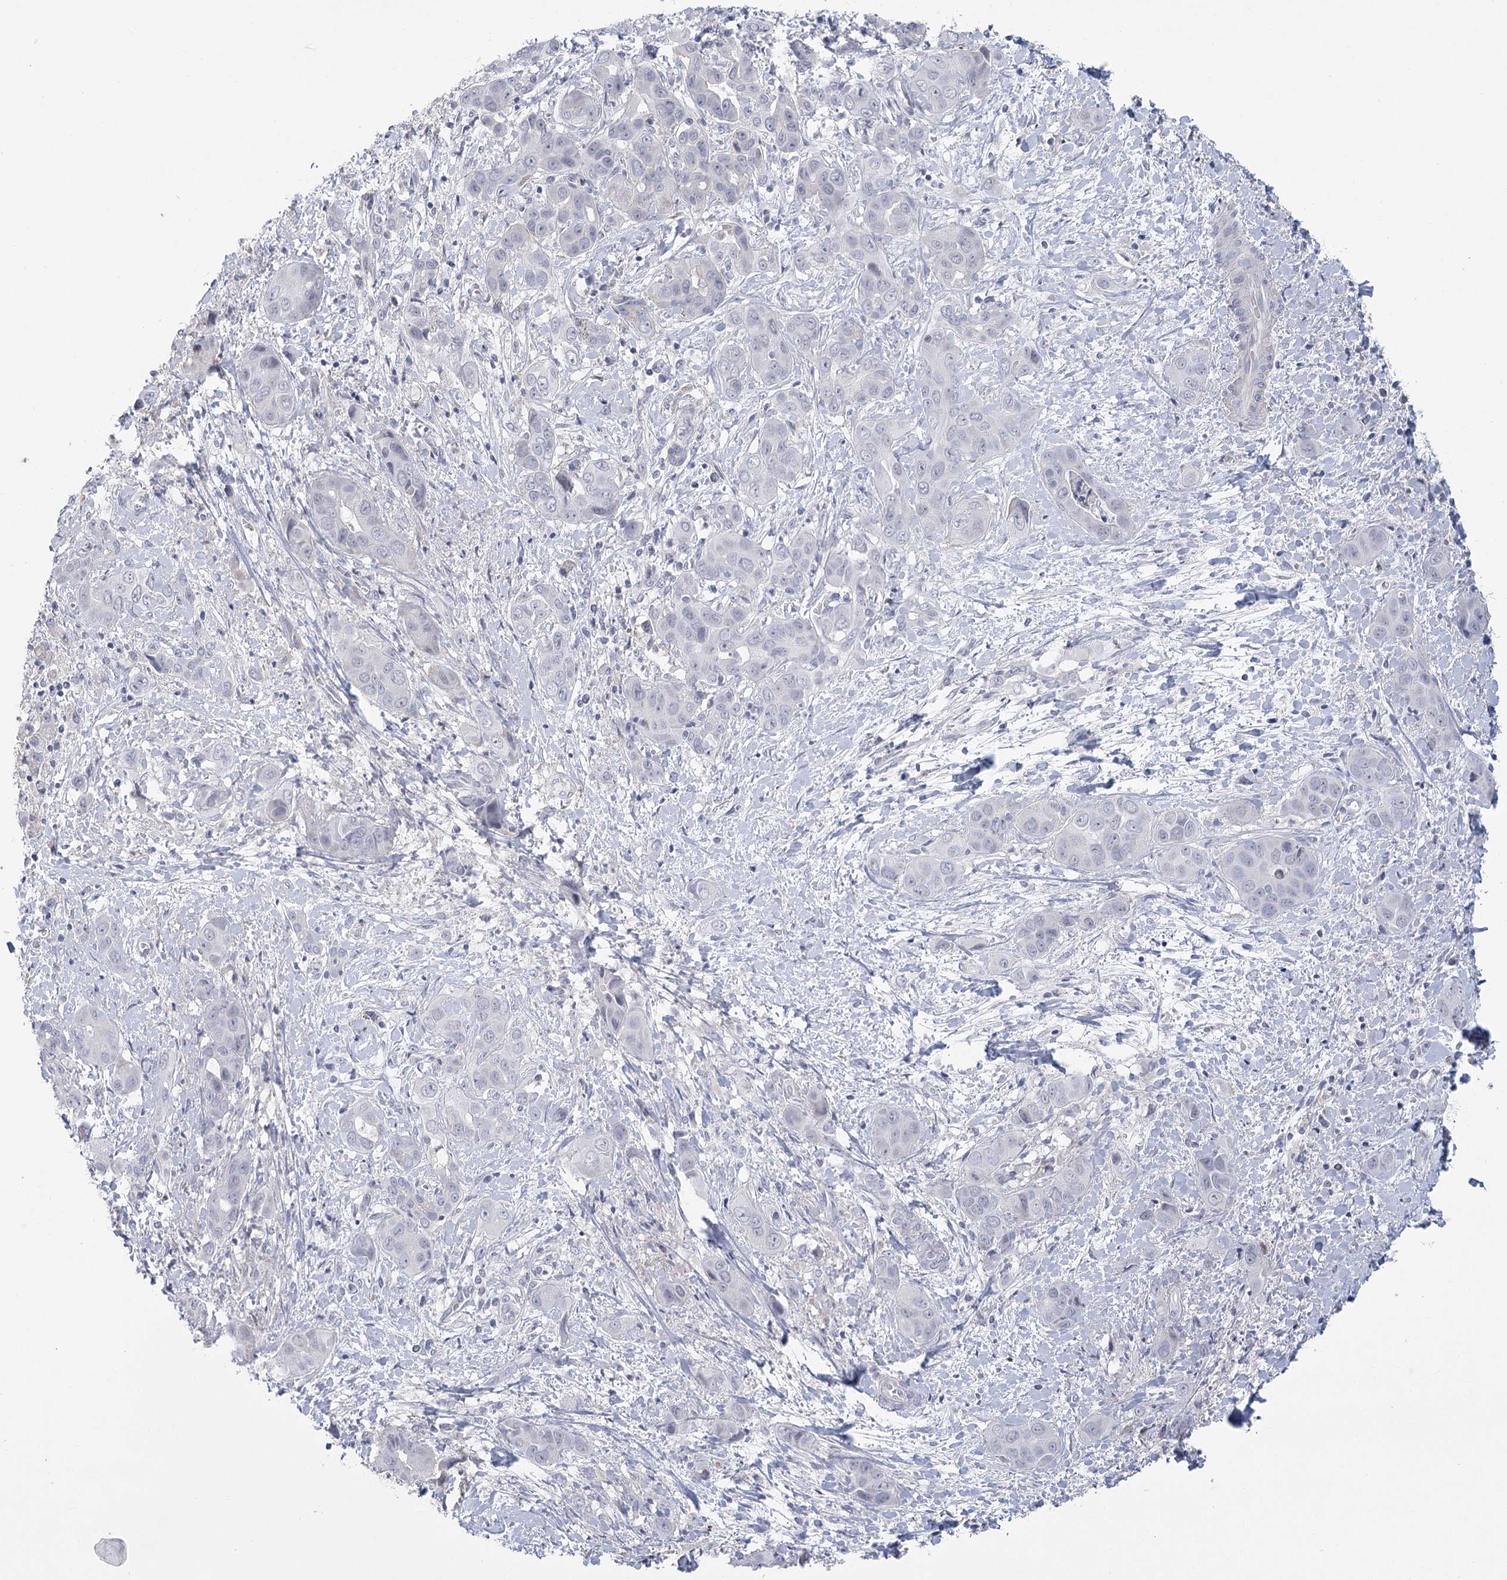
{"staining": {"intensity": "negative", "quantity": "none", "location": "none"}, "tissue": "liver cancer", "cell_type": "Tumor cells", "image_type": "cancer", "snomed": [{"axis": "morphology", "description": "Cholangiocarcinoma"}, {"axis": "topography", "description": "Liver"}], "caption": "Immunohistochemical staining of human cholangiocarcinoma (liver) displays no significant staining in tumor cells.", "gene": "FAM76B", "patient": {"sex": "female", "age": 52}}